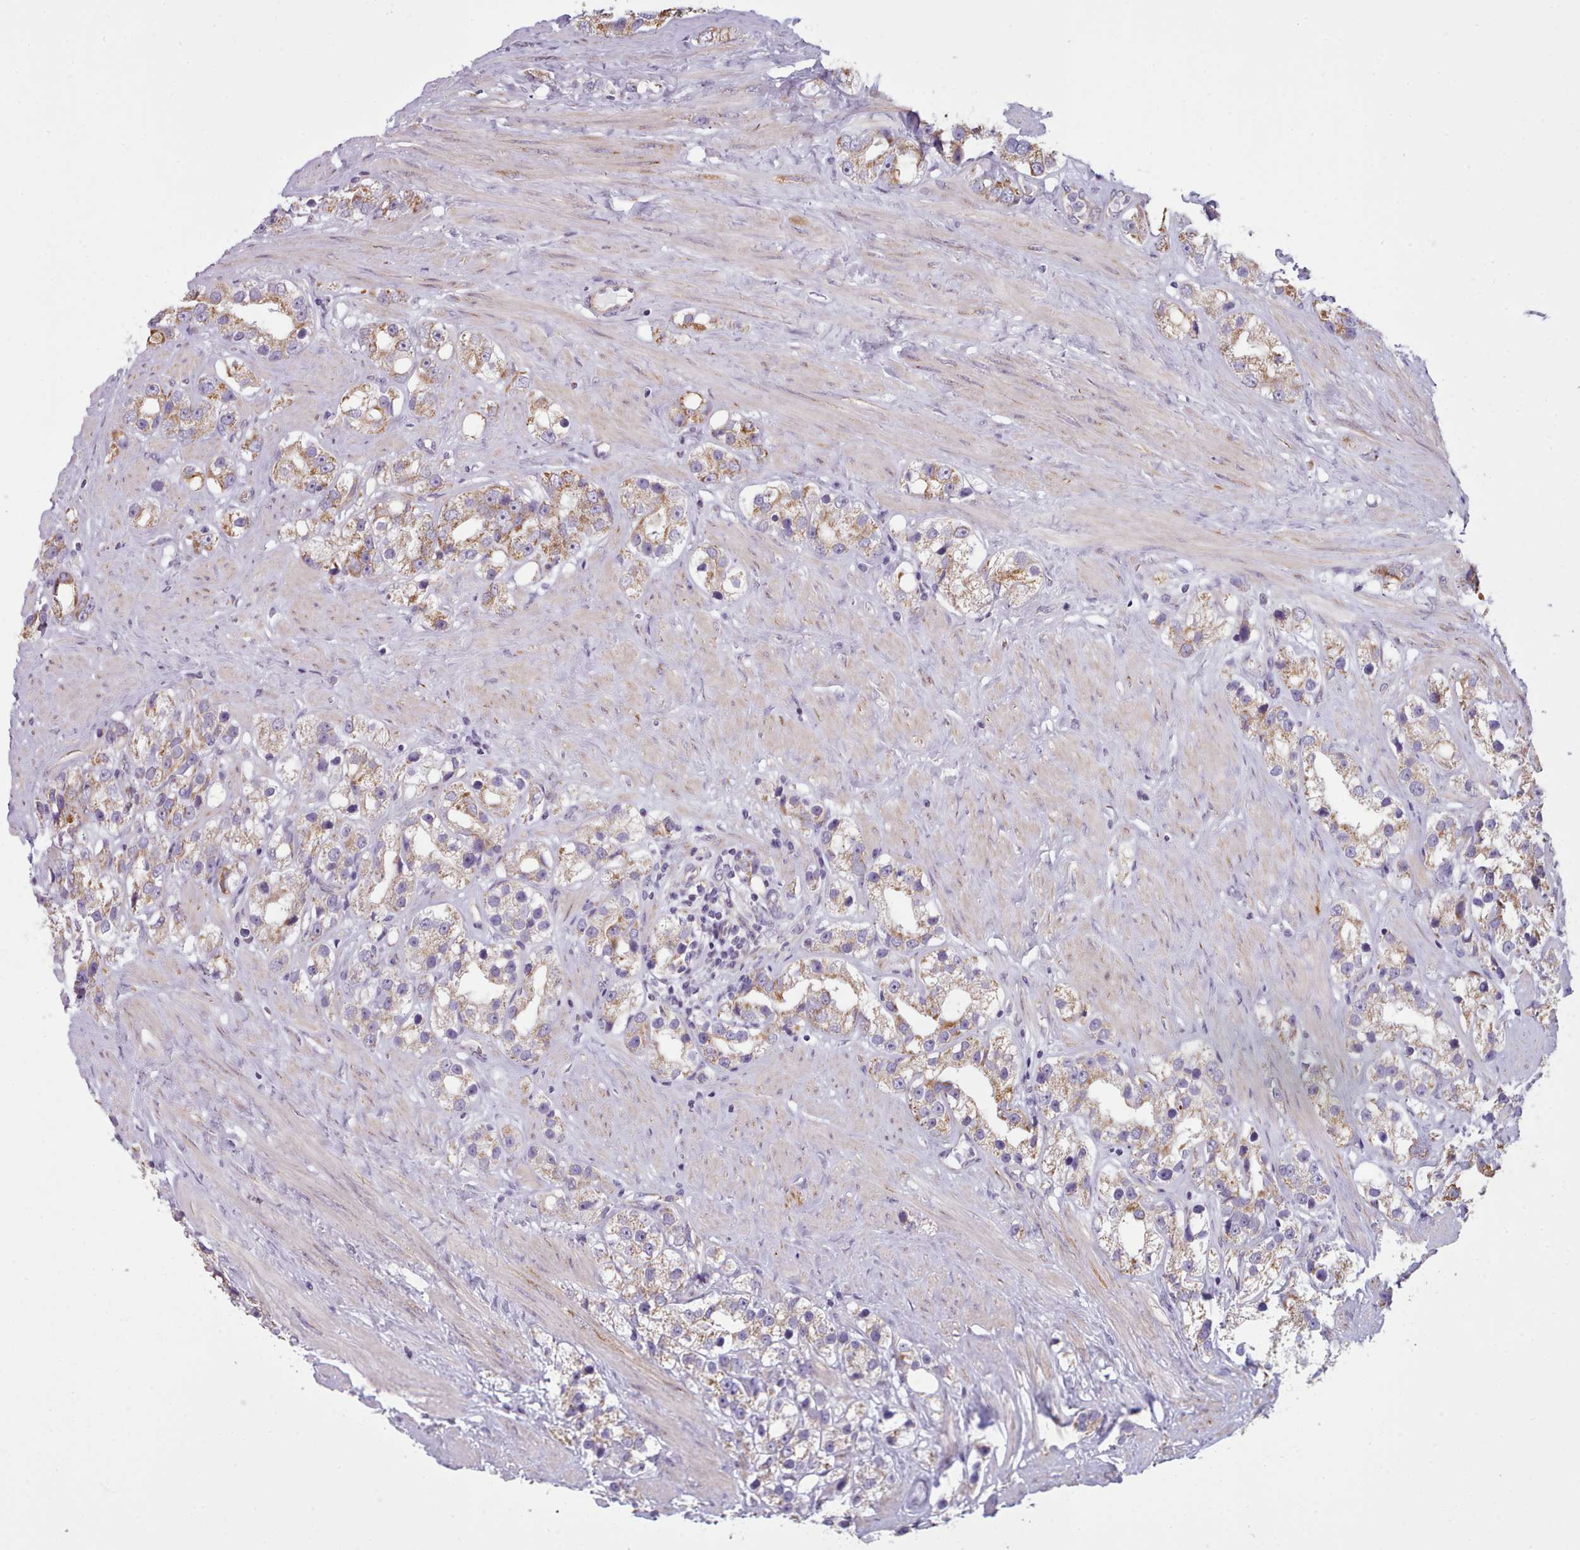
{"staining": {"intensity": "moderate", "quantity": ">75%", "location": "cytoplasmic/membranous"}, "tissue": "prostate cancer", "cell_type": "Tumor cells", "image_type": "cancer", "snomed": [{"axis": "morphology", "description": "Adenocarcinoma, NOS"}, {"axis": "topography", "description": "Prostate"}], "caption": "This histopathology image displays immunohistochemistry staining of human adenocarcinoma (prostate), with medium moderate cytoplasmic/membranous positivity in approximately >75% of tumor cells.", "gene": "SLC52A3", "patient": {"sex": "male", "age": 79}}